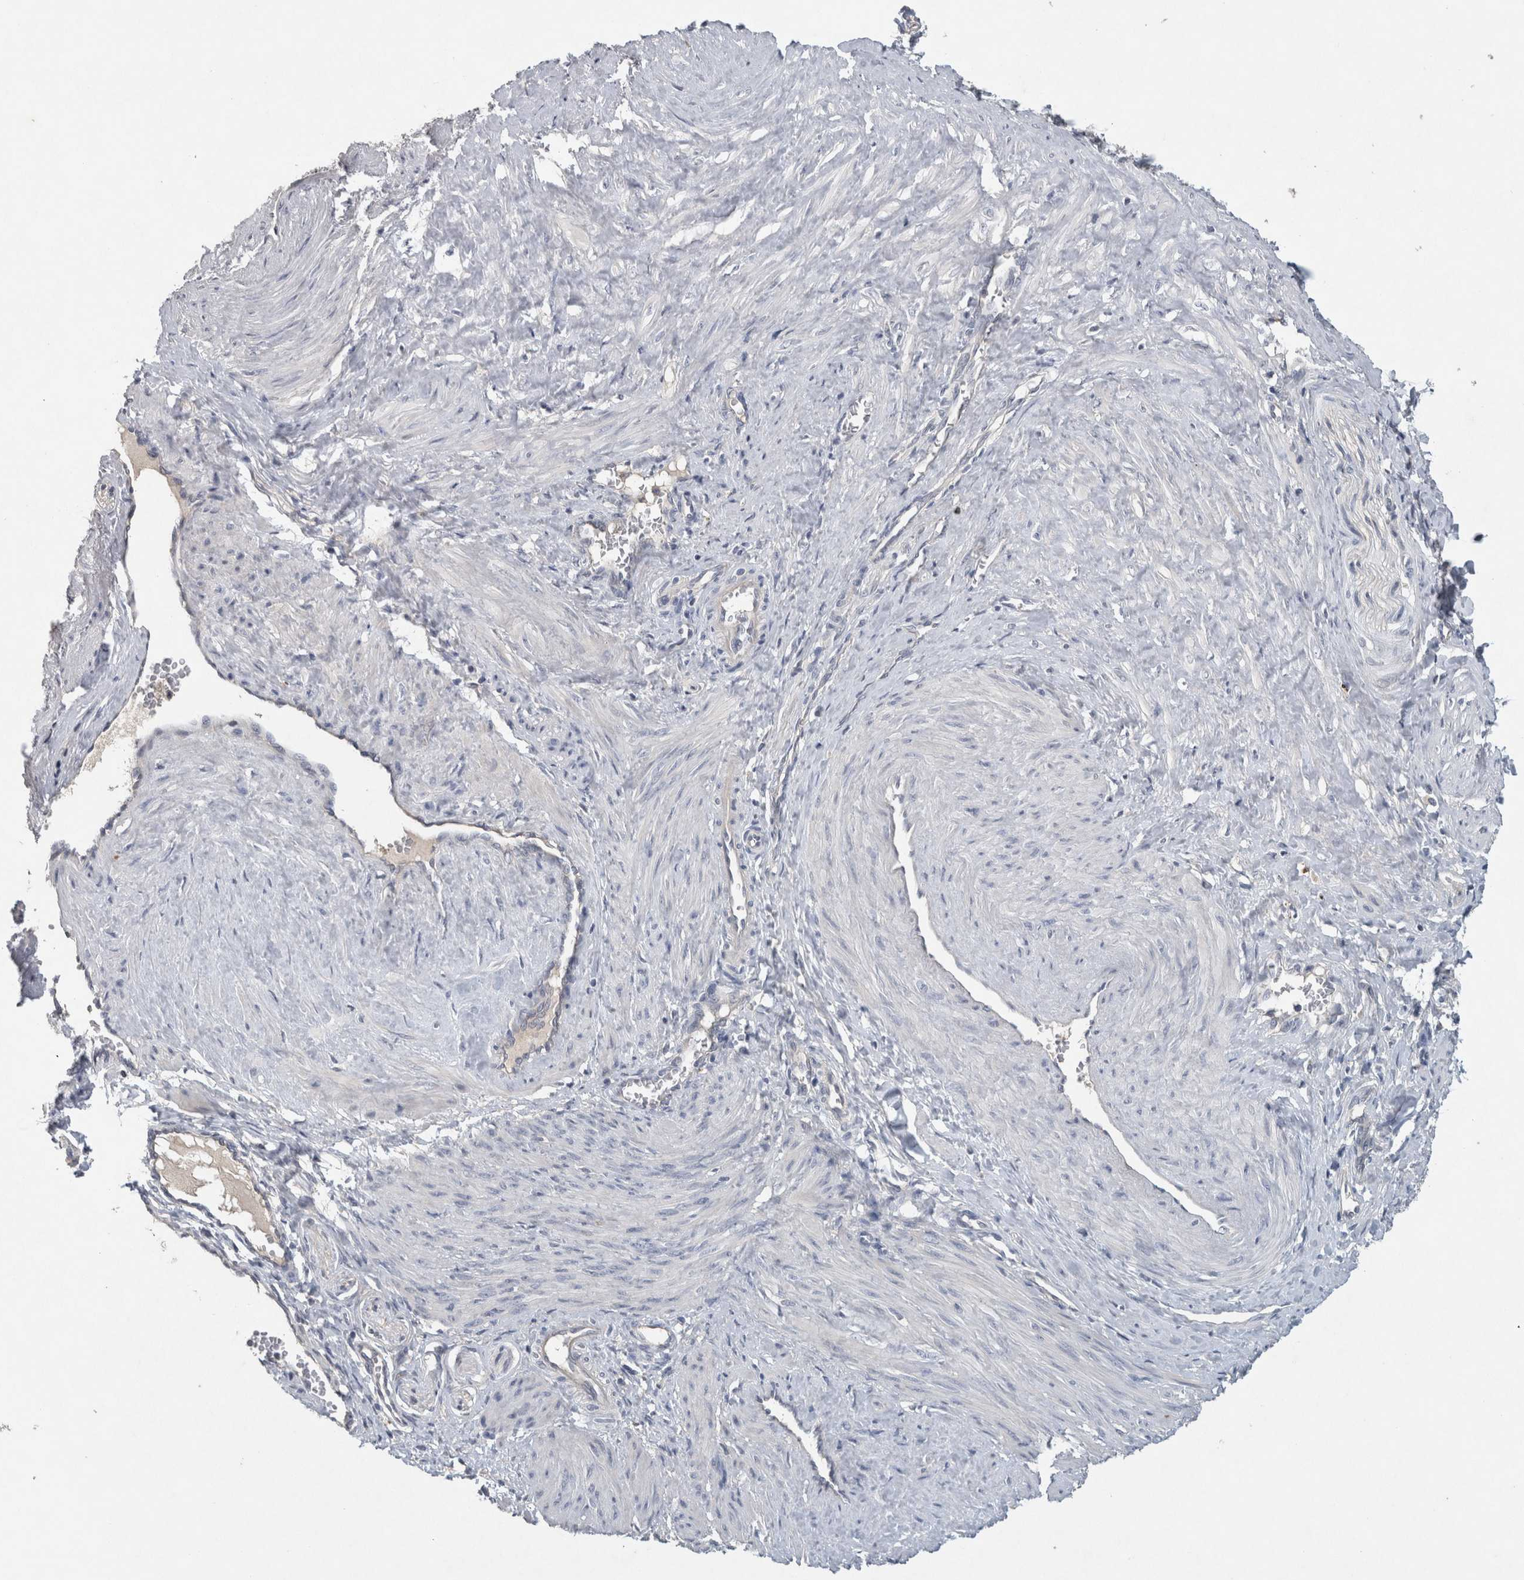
{"staining": {"intensity": "negative", "quantity": "none", "location": "none"}, "tissue": "smooth muscle", "cell_type": "Smooth muscle cells", "image_type": "normal", "snomed": [{"axis": "morphology", "description": "Normal tissue, NOS"}, {"axis": "topography", "description": "Endometrium"}], "caption": "Smooth muscle stained for a protein using IHC demonstrates no staining smooth muscle cells.", "gene": "HEXD", "patient": {"sex": "female", "age": 33}}